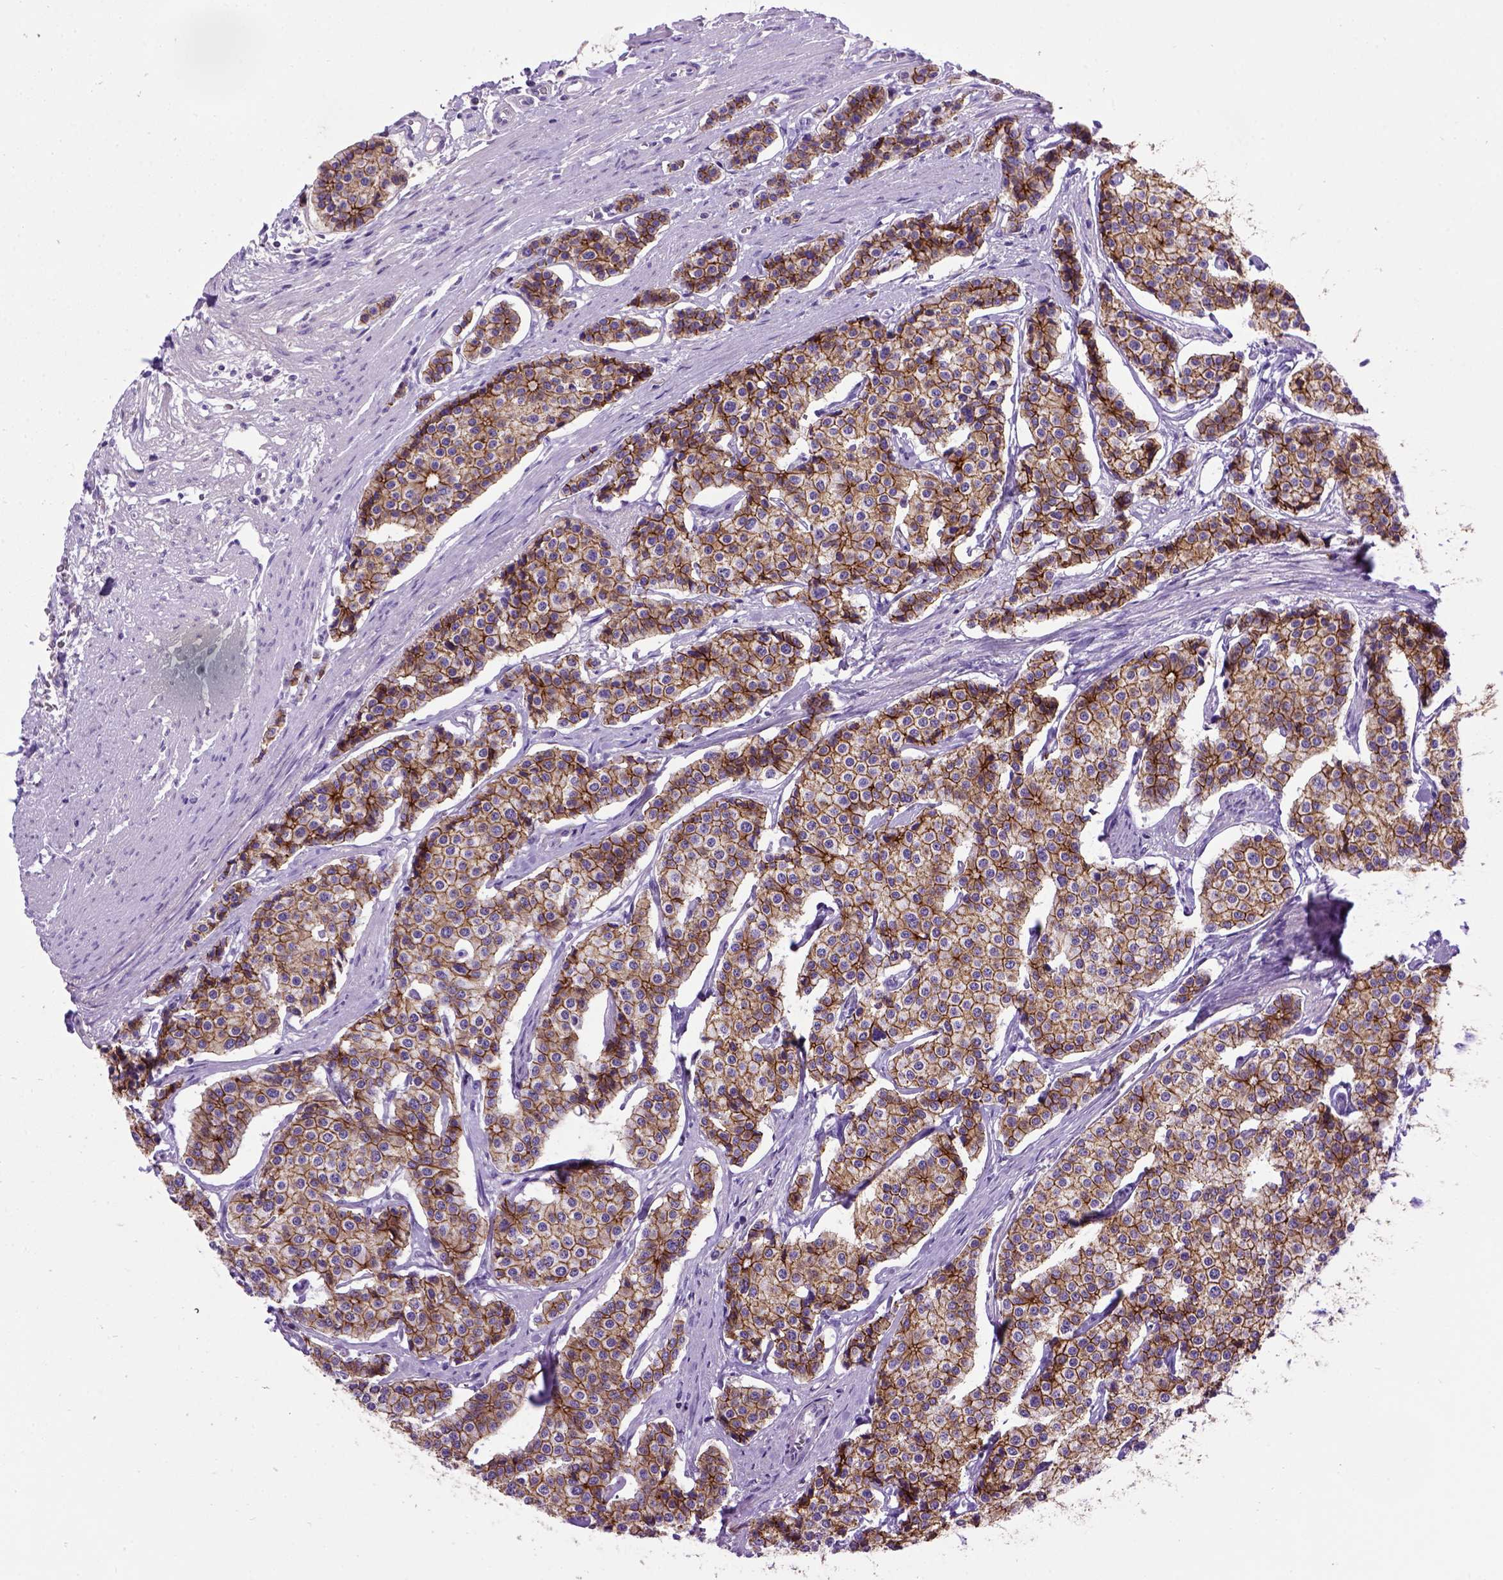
{"staining": {"intensity": "moderate", "quantity": ">75%", "location": "cytoplasmic/membranous"}, "tissue": "carcinoid", "cell_type": "Tumor cells", "image_type": "cancer", "snomed": [{"axis": "morphology", "description": "Carcinoid, malignant, NOS"}, {"axis": "topography", "description": "Small intestine"}], "caption": "Immunohistochemical staining of human carcinoid demonstrates medium levels of moderate cytoplasmic/membranous protein staining in about >75% of tumor cells.", "gene": "CDH1", "patient": {"sex": "female", "age": 65}}